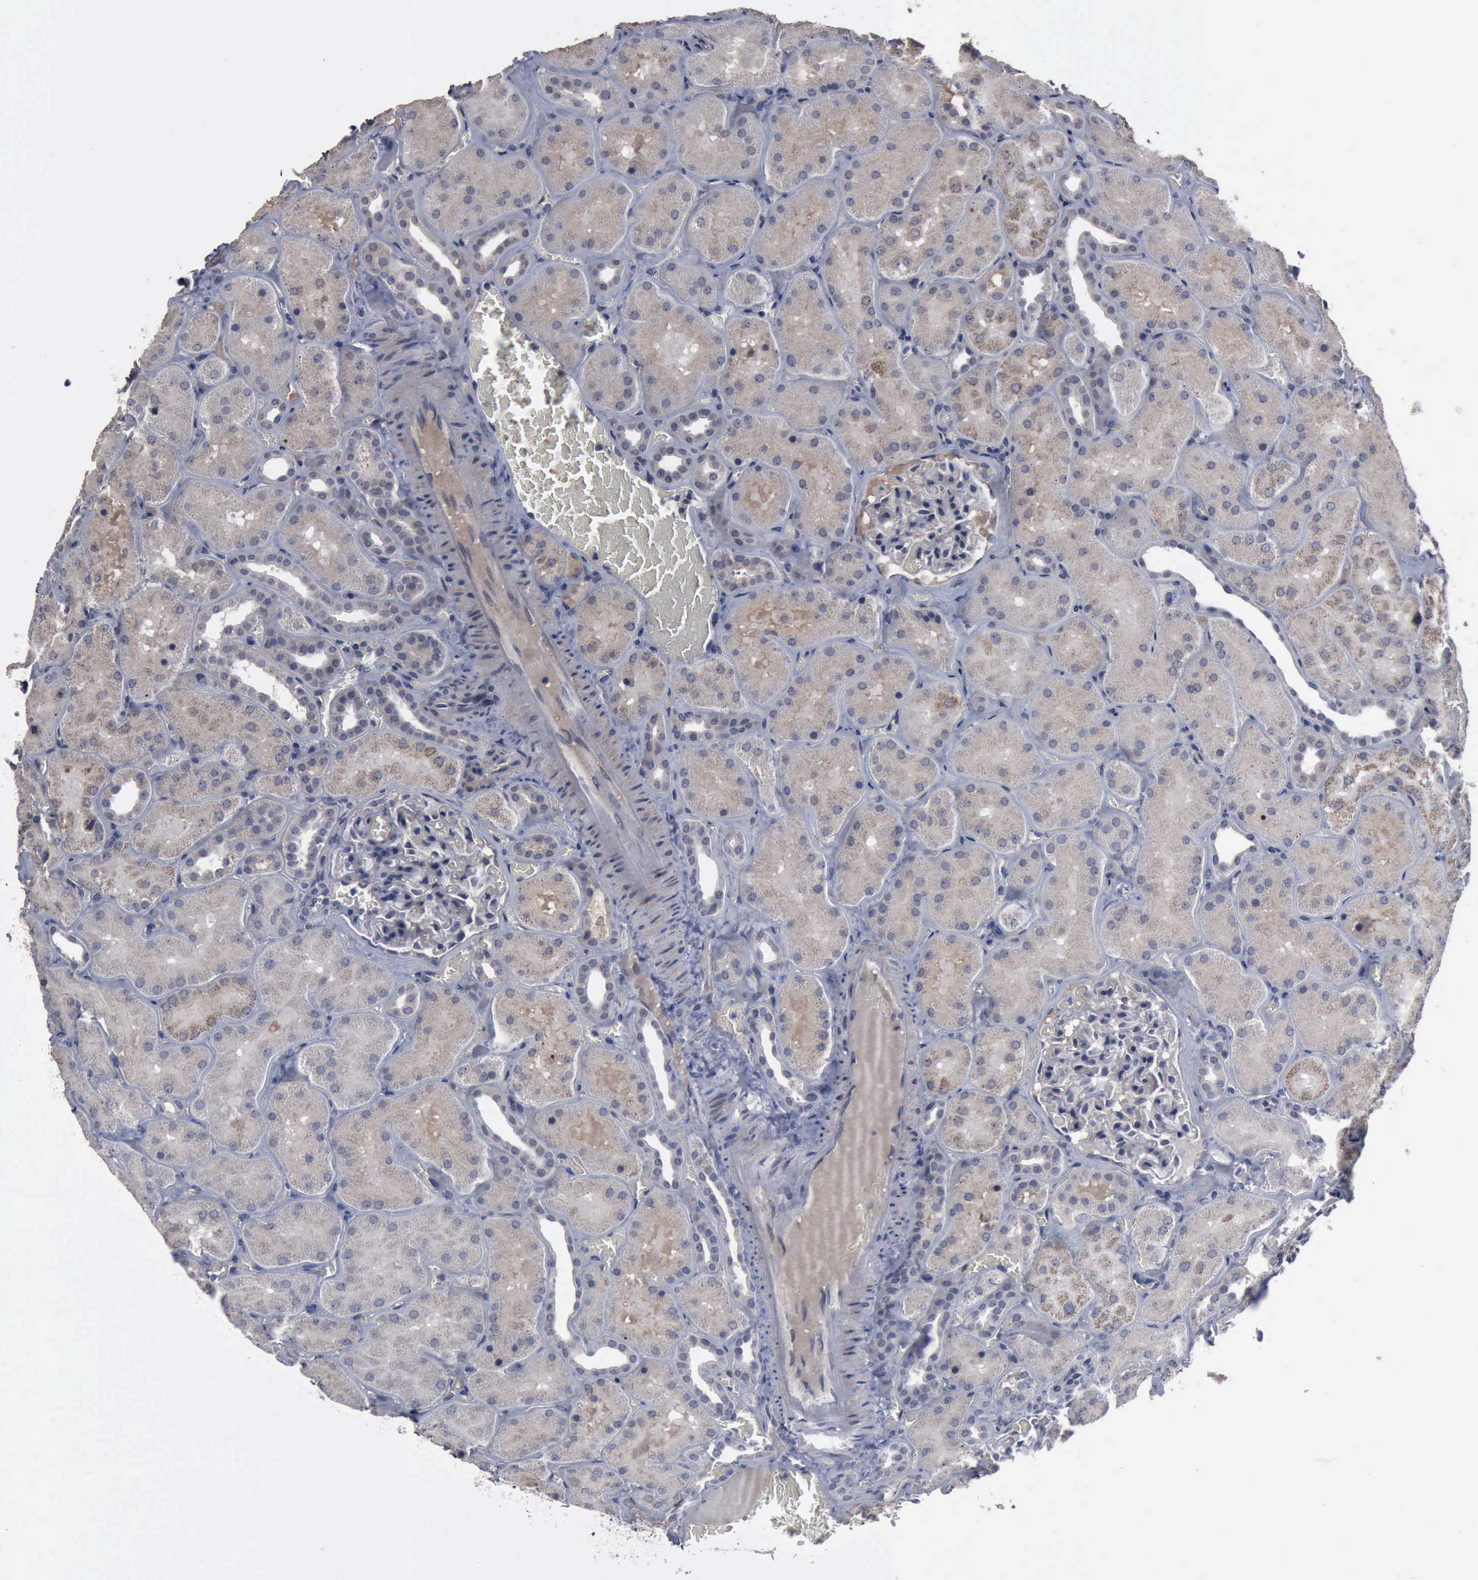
{"staining": {"intensity": "negative", "quantity": "none", "location": "none"}, "tissue": "kidney", "cell_type": "Cells in glomeruli", "image_type": "normal", "snomed": [{"axis": "morphology", "description": "Normal tissue, NOS"}, {"axis": "topography", "description": "Kidney"}], "caption": "Micrograph shows no protein positivity in cells in glomeruli of unremarkable kidney.", "gene": "MYO18B", "patient": {"sex": "male", "age": 28}}